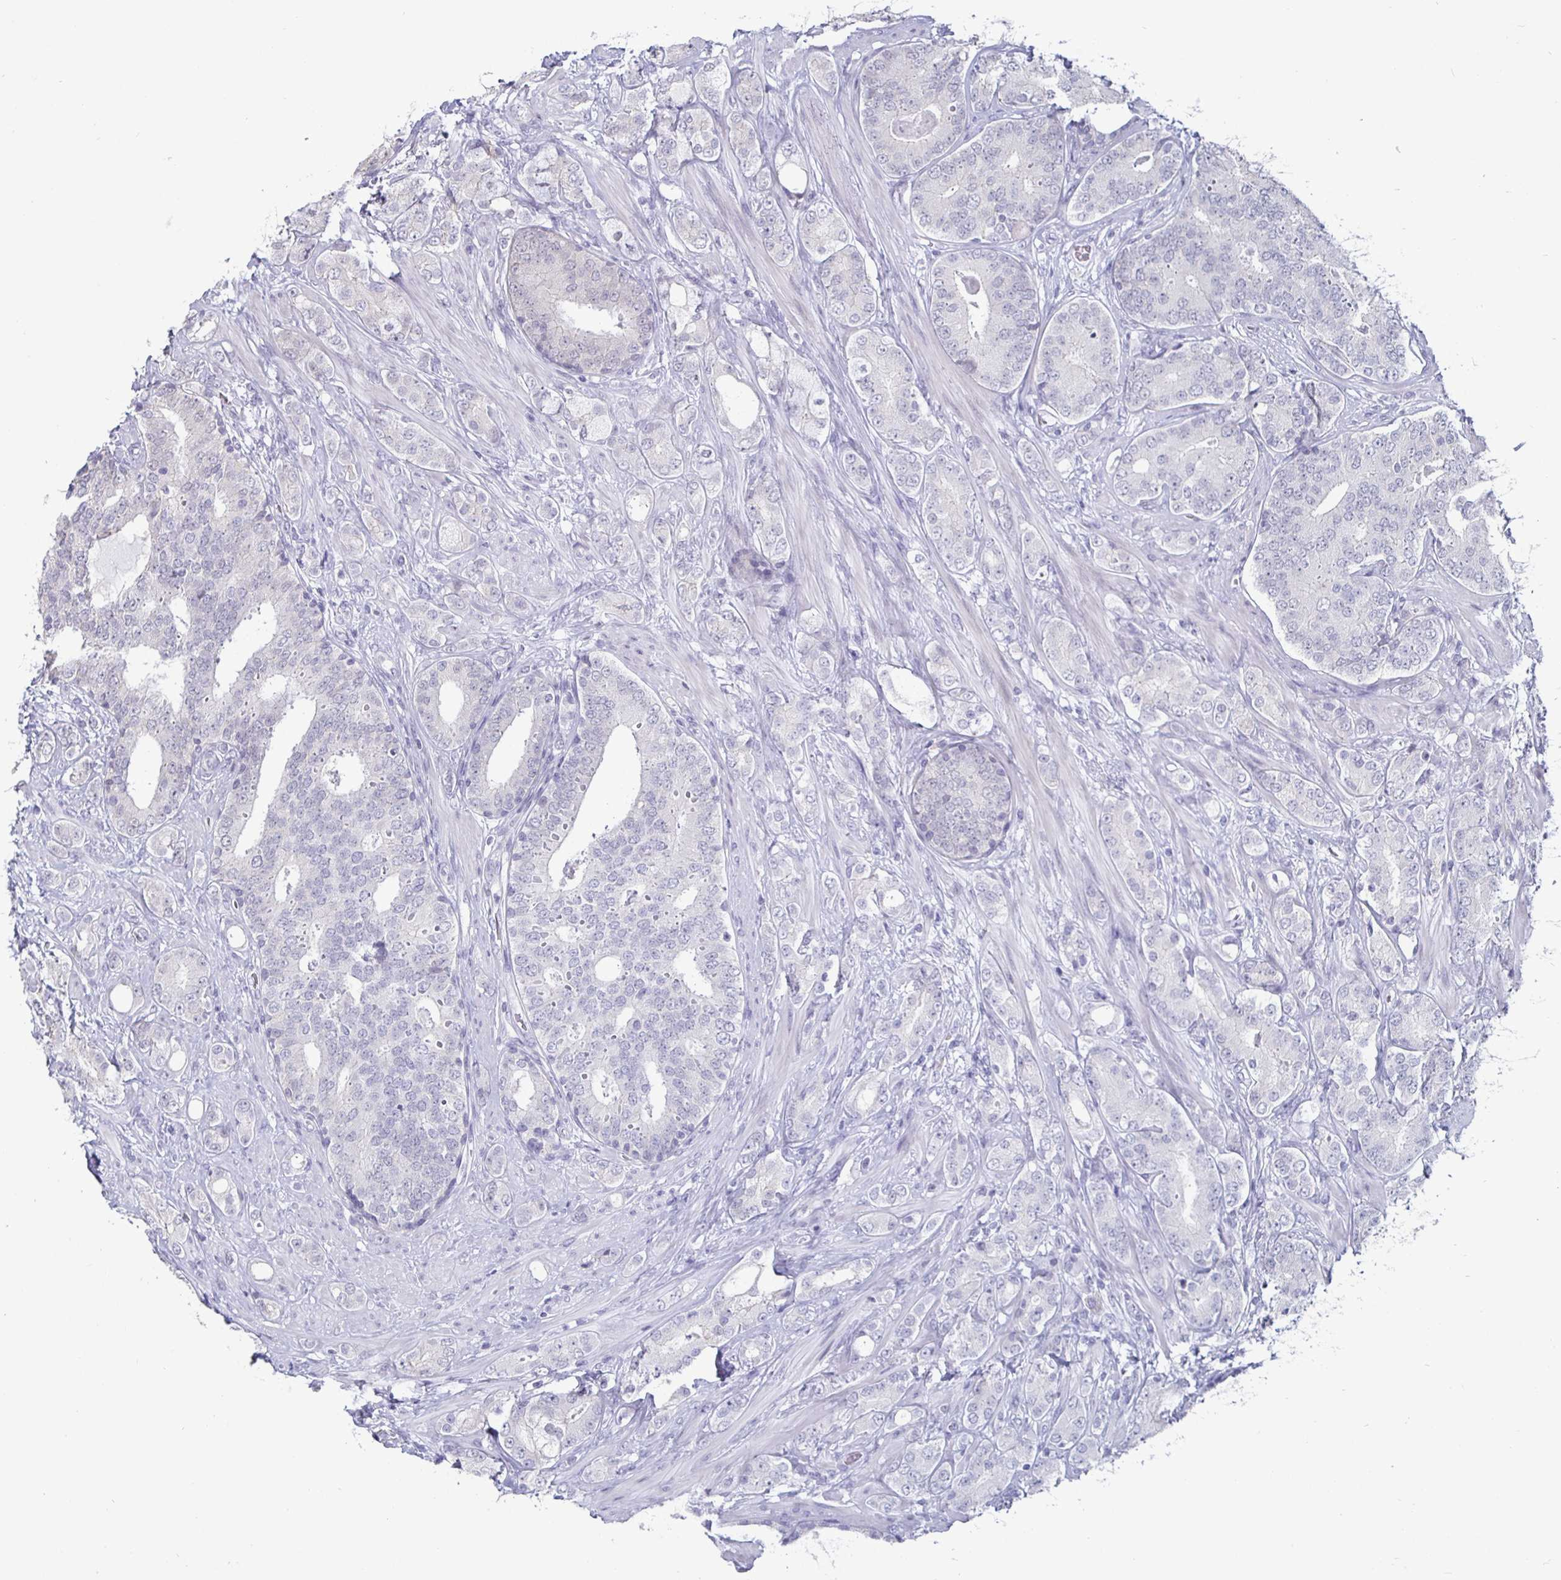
{"staining": {"intensity": "negative", "quantity": "none", "location": "none"}, "tissue": "prostate cancer", "cell_type": "Tumor cells", "image_type": "cancer", "snomed": [{"axis": "morphology", "description": "Adenocarcinoma, High grade"}, {"axis": "topography", "description": "Prostate"}], "caption": "This is a micrograph of immunohistochemistry (IHC) staining of prostate high-grade adenocarcinoma, which shows no positivity in tumor cells.", "gene": "OOSP2", "patient": {"sex": "male", "age": 62}}